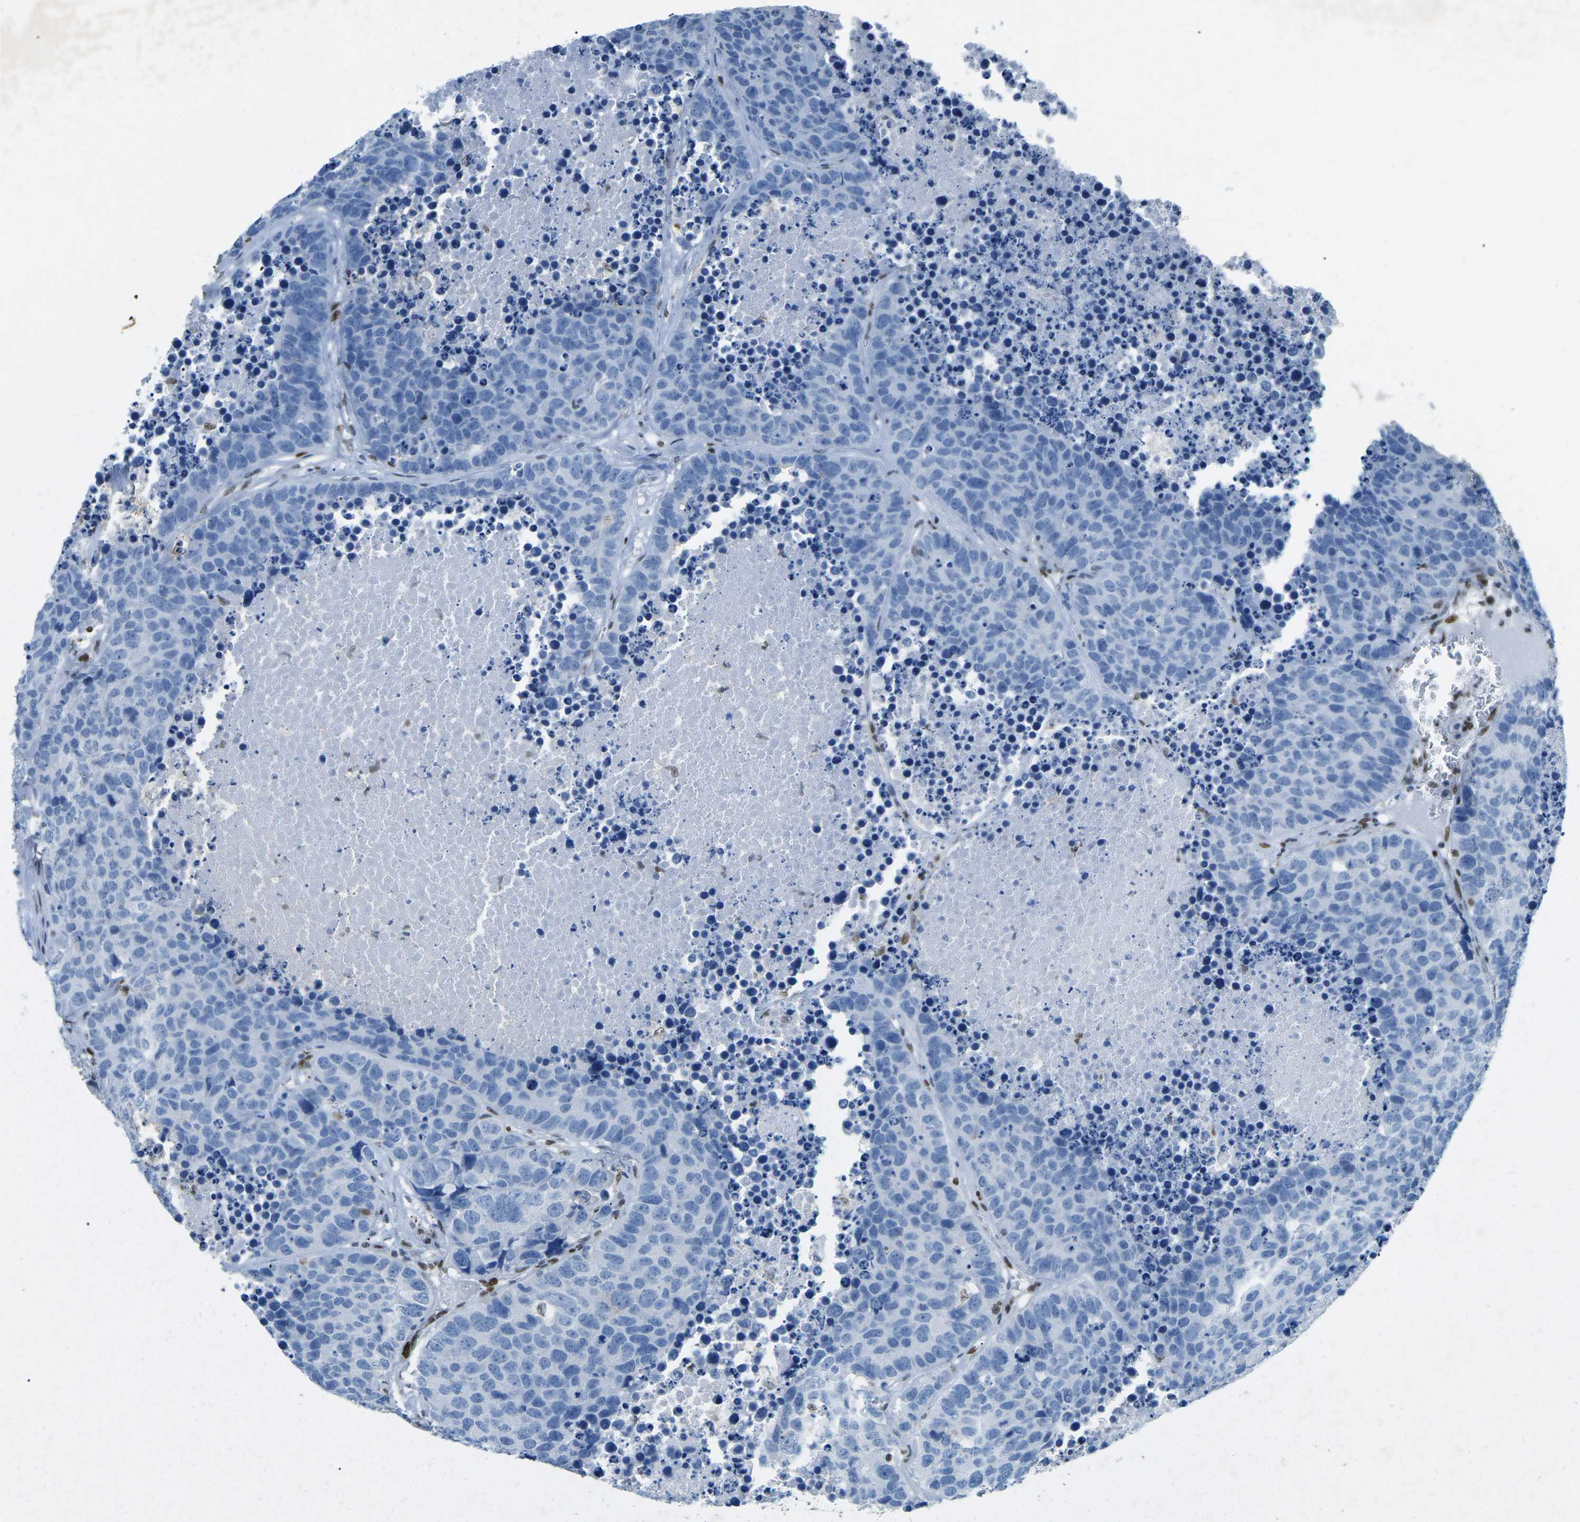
{"staining": {"intensity": "negative", "quantity": "none", "location": "none"}, "tissue": "carcinoid", "cell_type": "Tumor cells", "image_type": "cancer", "snomed": [{"axis": "morphology", "description": "Carcinoid, malignant, NOS"}, {"axis": "topography", "description": "Lung"}], "caption": "A photomicrograph of human carcinoid is negative for staining in tumor cells.", "gene": "RB1", "patient": {"sex": "male", "age": 60}}